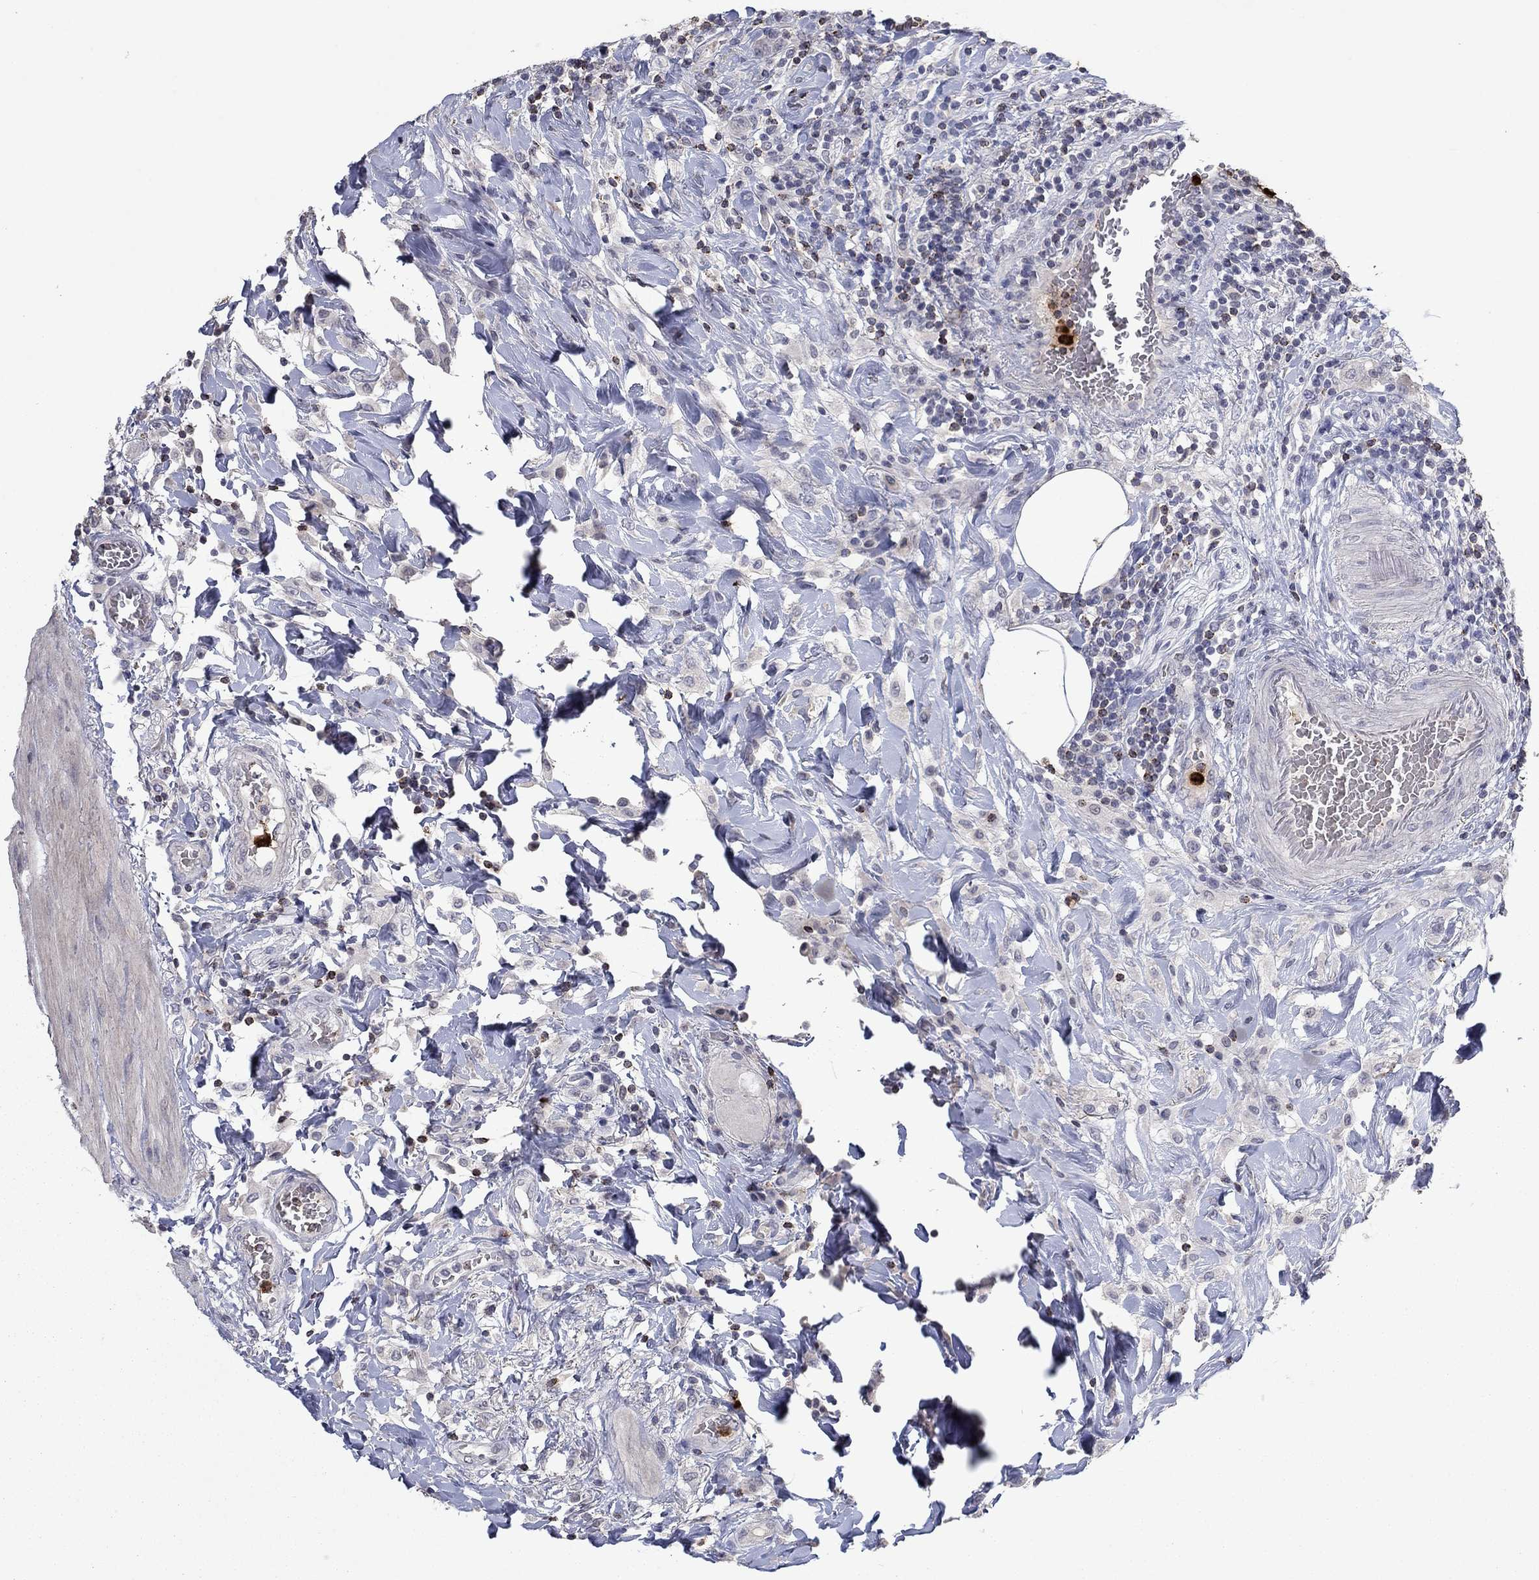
{"staining": {"intensity": "negative", "quantity": "none", "location": "none"}, "tissue": "colorectal cancer", "cell_type": "Tumor cells", "image_type": "cancer", "snomed": [{"axis": "morphology", "description": "Adenocarcinoma, NOS"}, {"axis": "topography", "description": "Colon"}], "caption": "High power microscopy photomicrograph of an IHC histopathology image of colorectal cancer, revealing no significant staining in tumor cells.", "gene": "CCL5", "patient": {"sex": "female", "age": 69}}